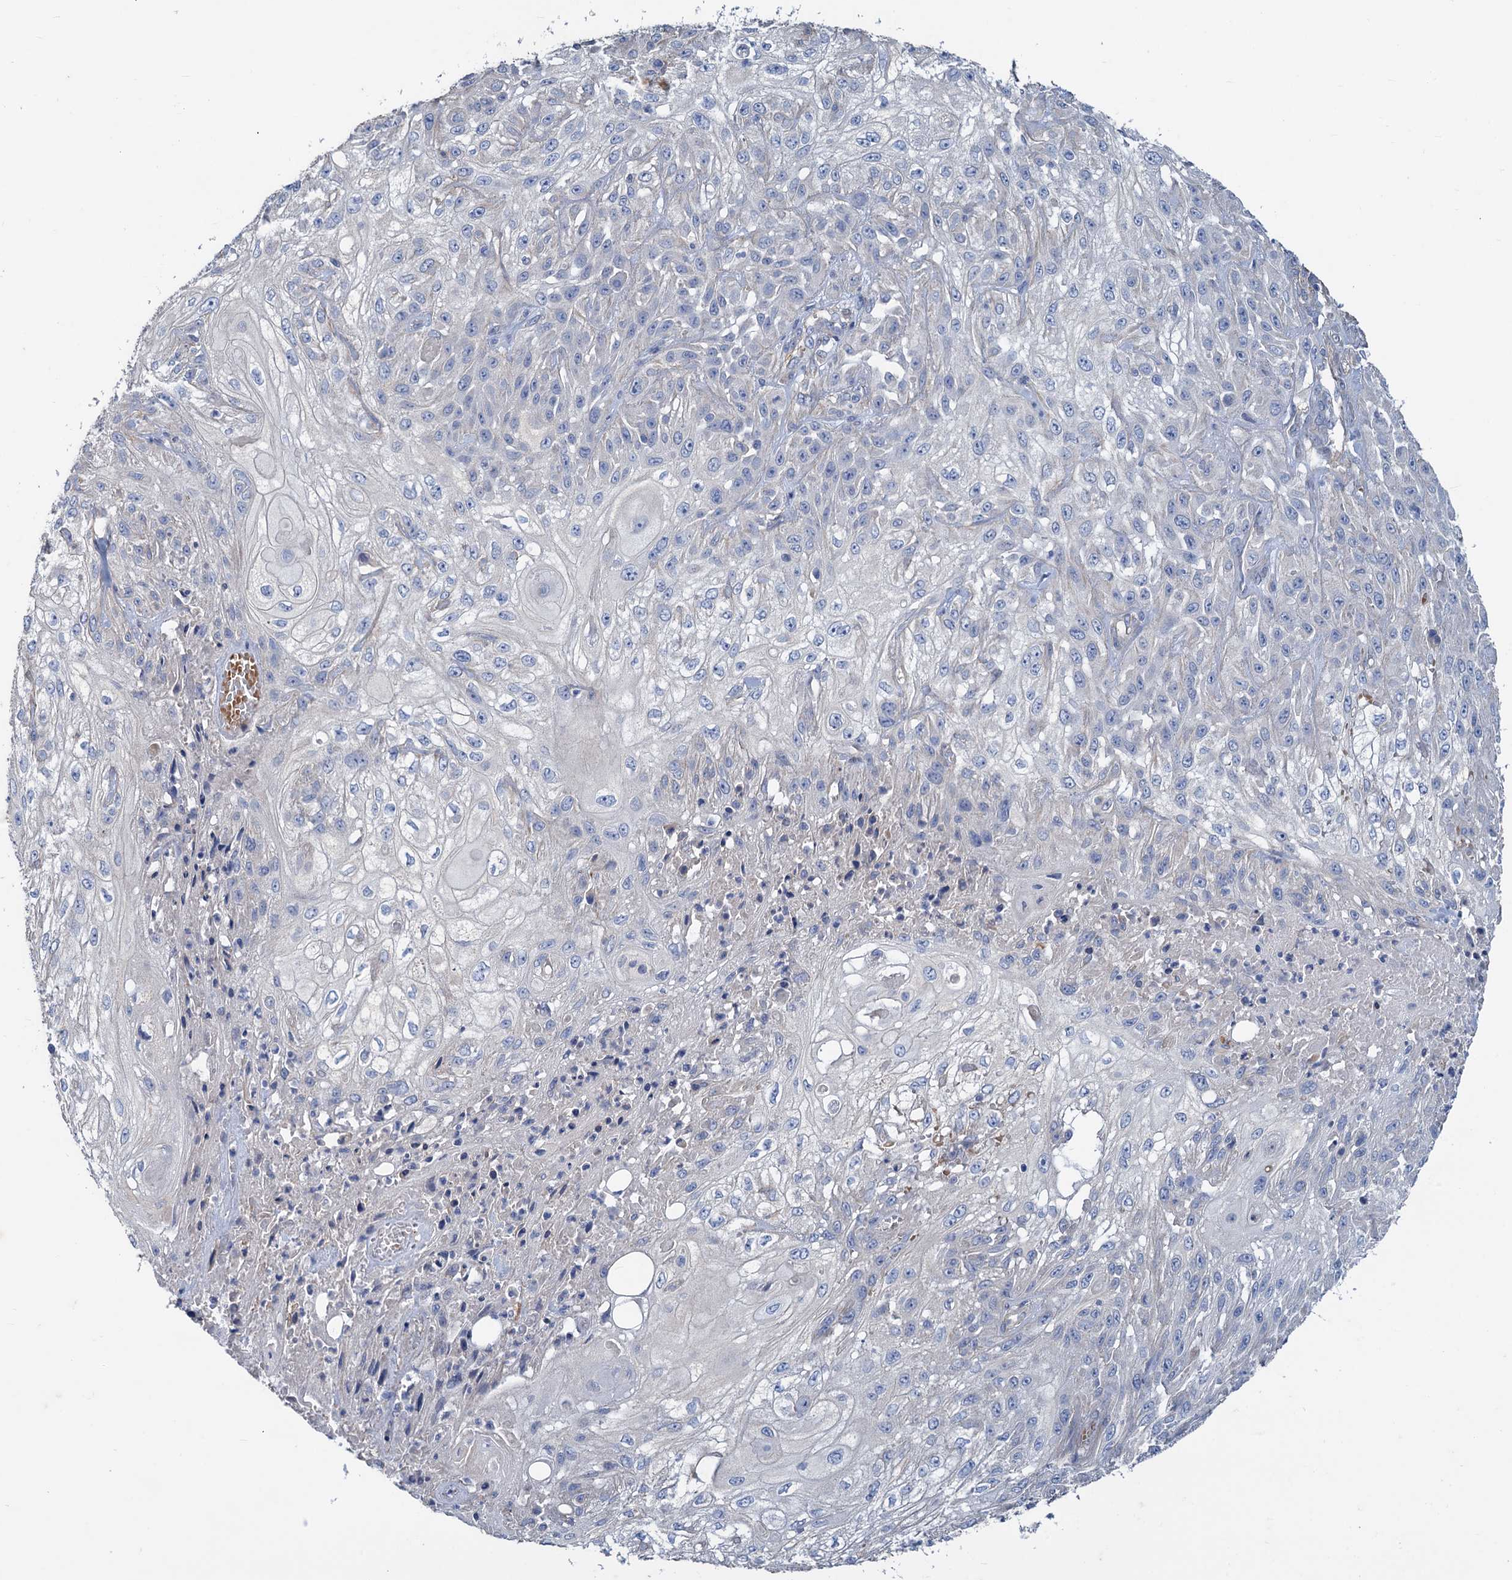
{"staining": {"intensity": "negative", "quantity": "none", "location": "none"}, "tissue": "skin cancer", "cell_type": "Tumor cells", "image_type": "cancer", "snomed": [{"axis": "morphology", "description": "Squamous cell carcinoma, NOS"}, {"axis": "morphology", "description": "Squamous cell carcinoma, metastatic, NOS"}, {"axis": "topography", "description": "Skin"}, {"axis": "topography", "description": "Lymph node"}], "caption": "Tumor cells show no significant staining in skin cancer (metastatic squamous cell carcinoma). (DAB immunohistochemistry visualized using brightfield microscopy, high magnification).", "gene": "SMCO3", "patient": {"sex": "male", "age": 75}}